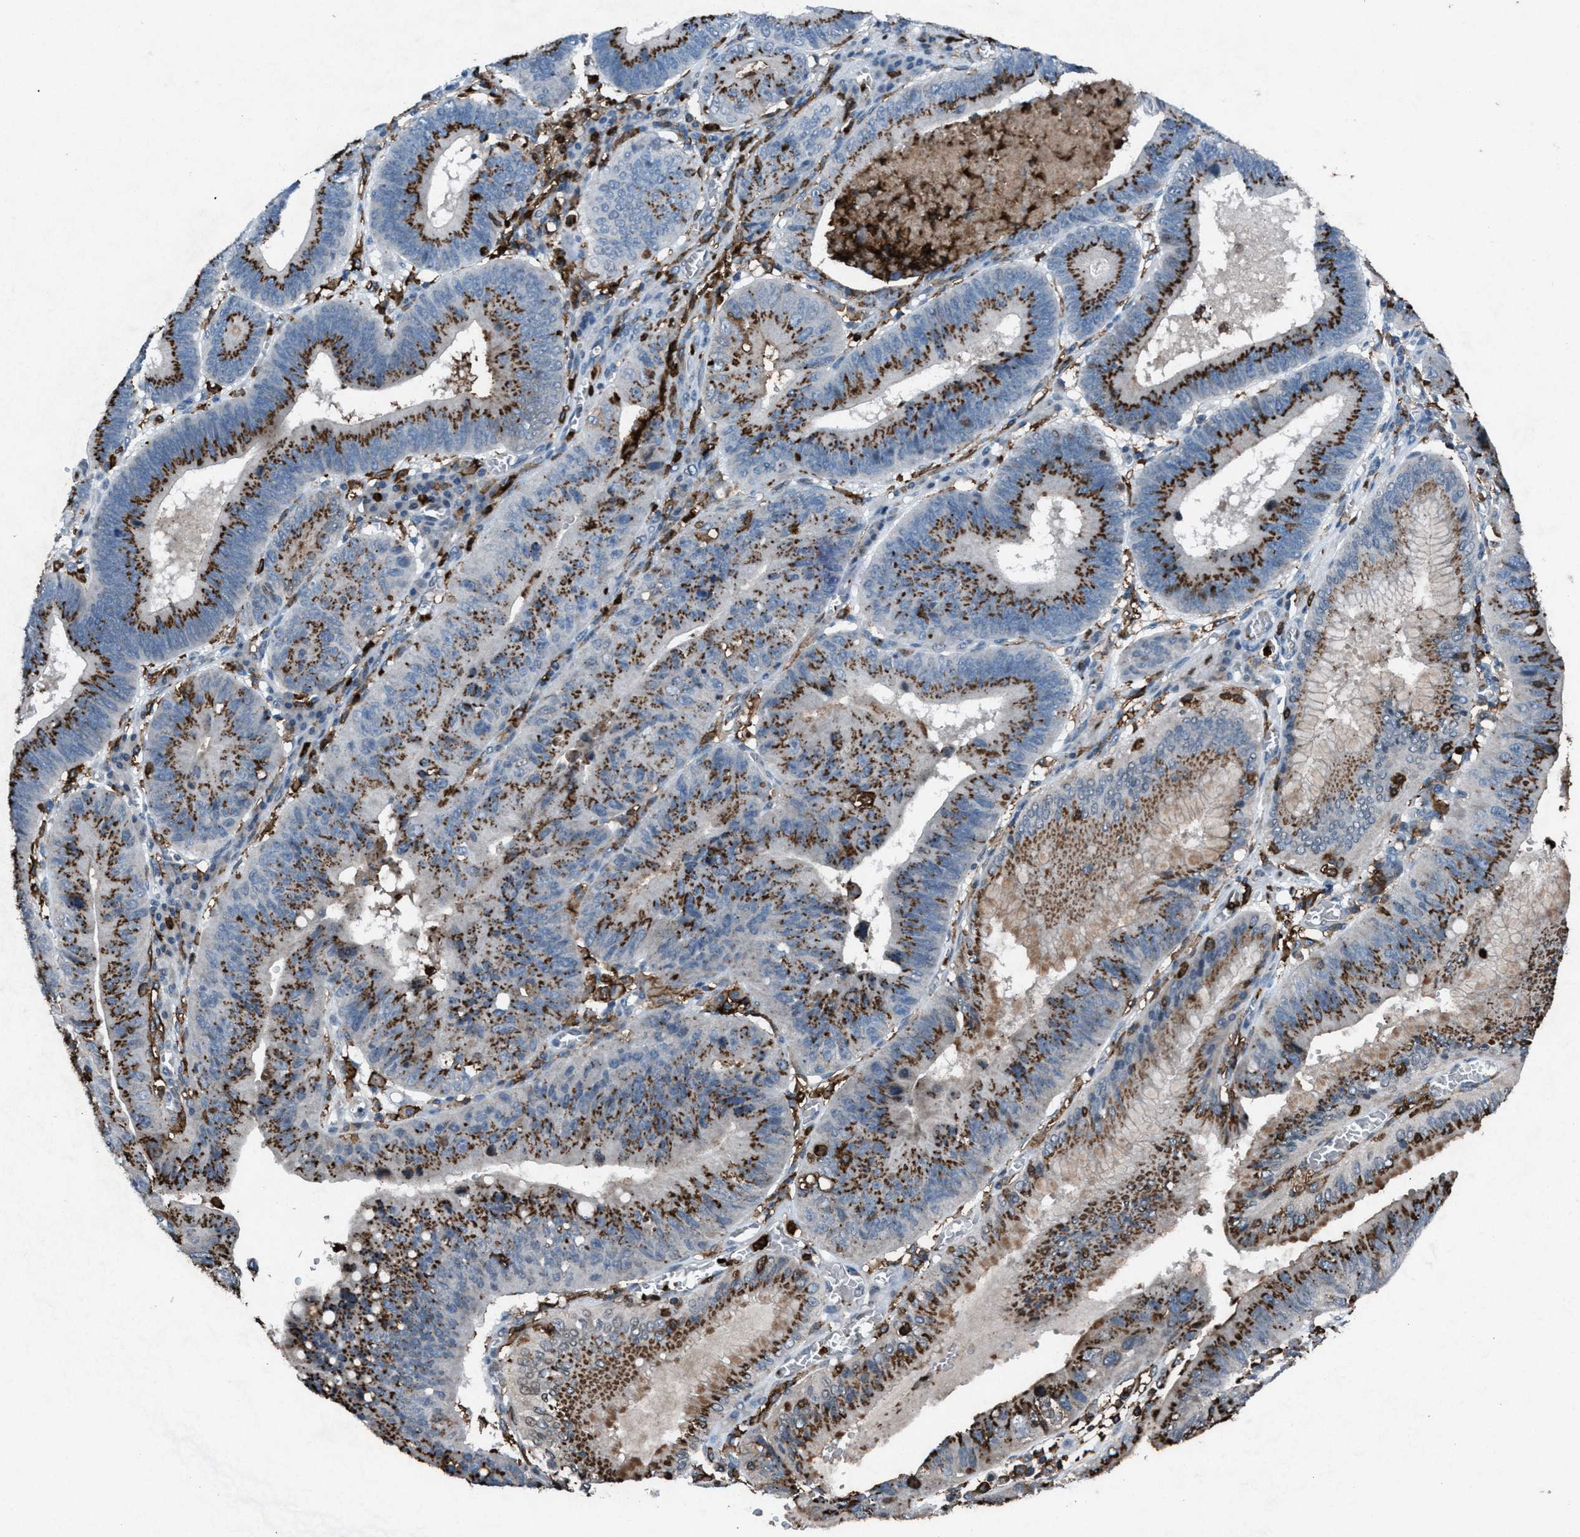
{"staining": {"intensity": "moderate", "quantity": ">75%", "location": "cytoplasmic/membranous"}, "tissue": "stomach cancer", "cell_type": "Tumor cells", "image_type": "cancer", "snomed": [{"axis": "morphology", "description": "Adenocarcinoma, NOS"}, {"axis": "topography", "description": "Stomach"}], "caption": "Protein staining exhibits moderate cytoplasmic/membranous positivity in about >75% of tumor cells in stomach adenocarcinoma.", "gene": "FCER1G", "patient": {"sex": "male", "age": 59}}